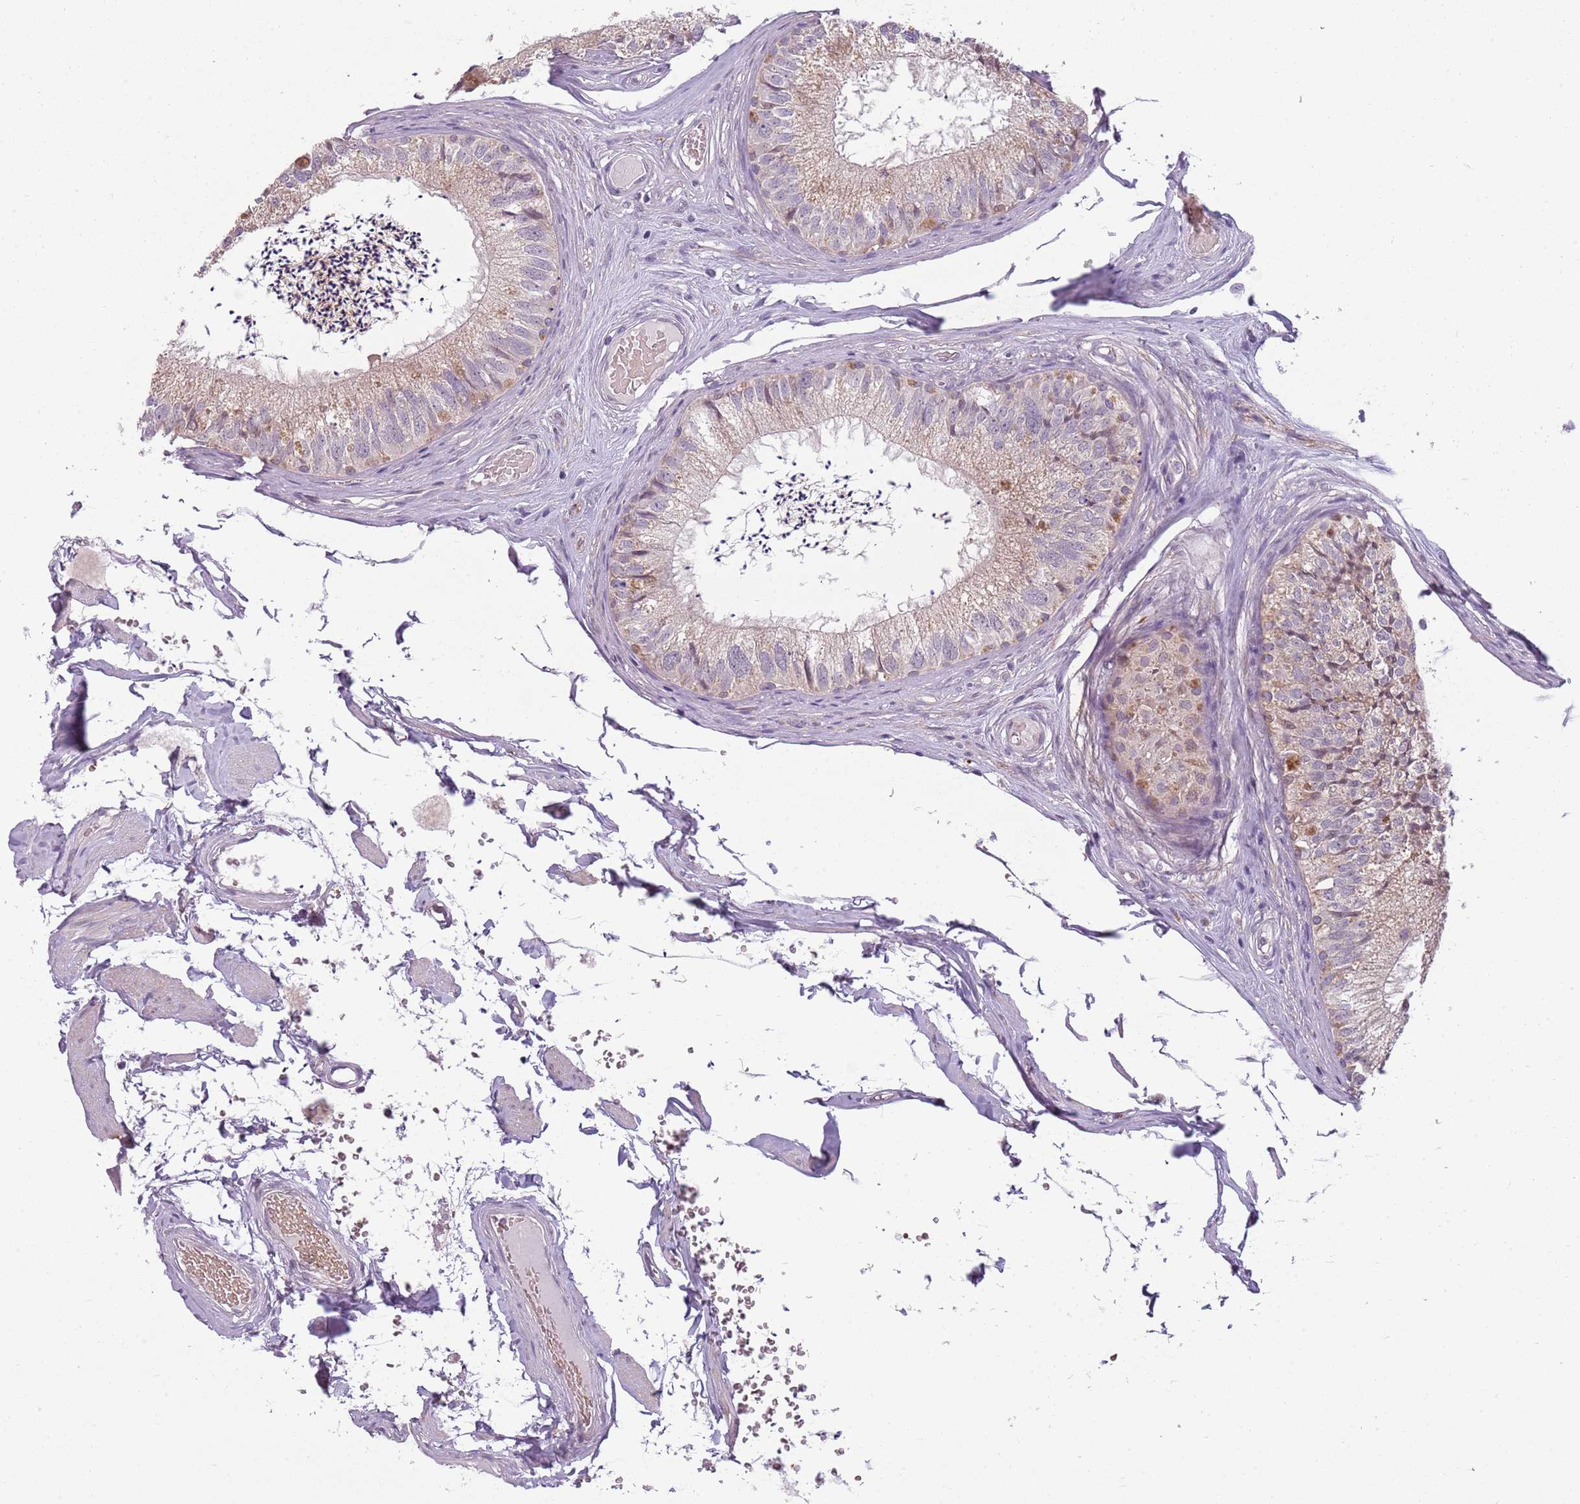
{"staining": {"intensity": "weak", "quantity": "<25%", "location": "nuclear"}, "tissue": "epididymis", "cell_type": "Glandular cells", "image_type": "normal", "snomed": [{"axis": "morphology", "description": "Normal tissue, NOS"}, {"axis": "topography", "description": "Epididymis"}], "caption": "IHC photomicrograph of normal epididymis stained for a protein (brown), which reveals no positivity in glandular cells. (DAB IHC, high magnification).", "gene": "TEKT4", "patient": {"sex": "male", "age": 79}}